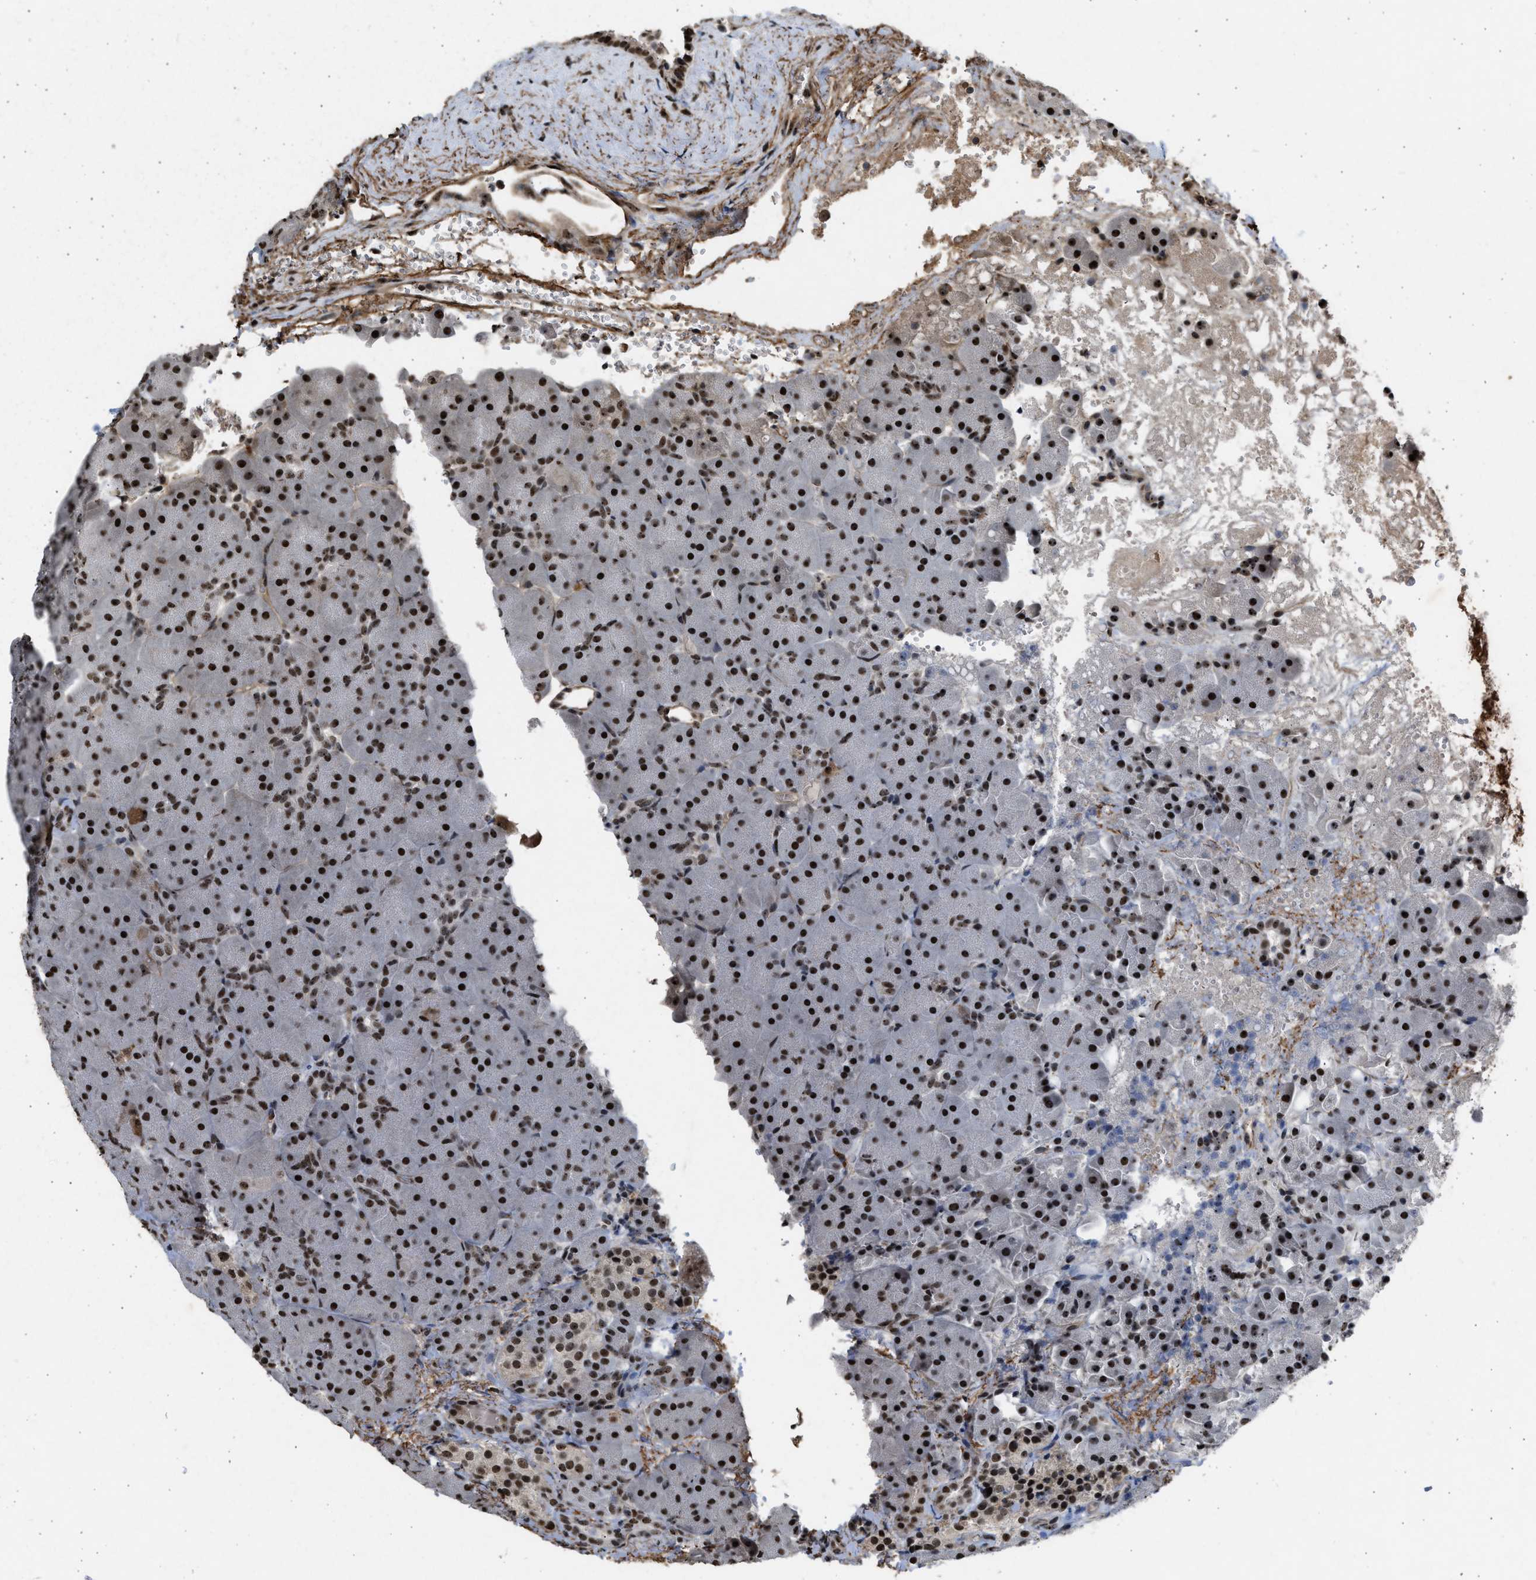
{"staining": {"intensity": "strong", "quantity": ">75%", "location": "cytoplasmic/membranous,nuclear"}, "tissue": "pancreas", "cell_type": "Exocrine glandular cells", "image_type": "normal", "snomed": [{"axis": "morphology", "description": "Normal tissue, NOS"}, {"axis": "topography", "description": "Pancreas"}], "caption": "Immunohistochemical staining of unremarkable human pancreas demonstrates high levels of strong cytoplasmic/membranous,nuclear positivity in about >75% of exocrine glandular cells. The staining is performed using DAB (3,3'-diaminobenzidine) brown chromogen to label protein expression. The nuclei are counter-stained blue using hematoxylin.", "gene": "TFDP2", "patient": {"sex": "male", "age": 66}}